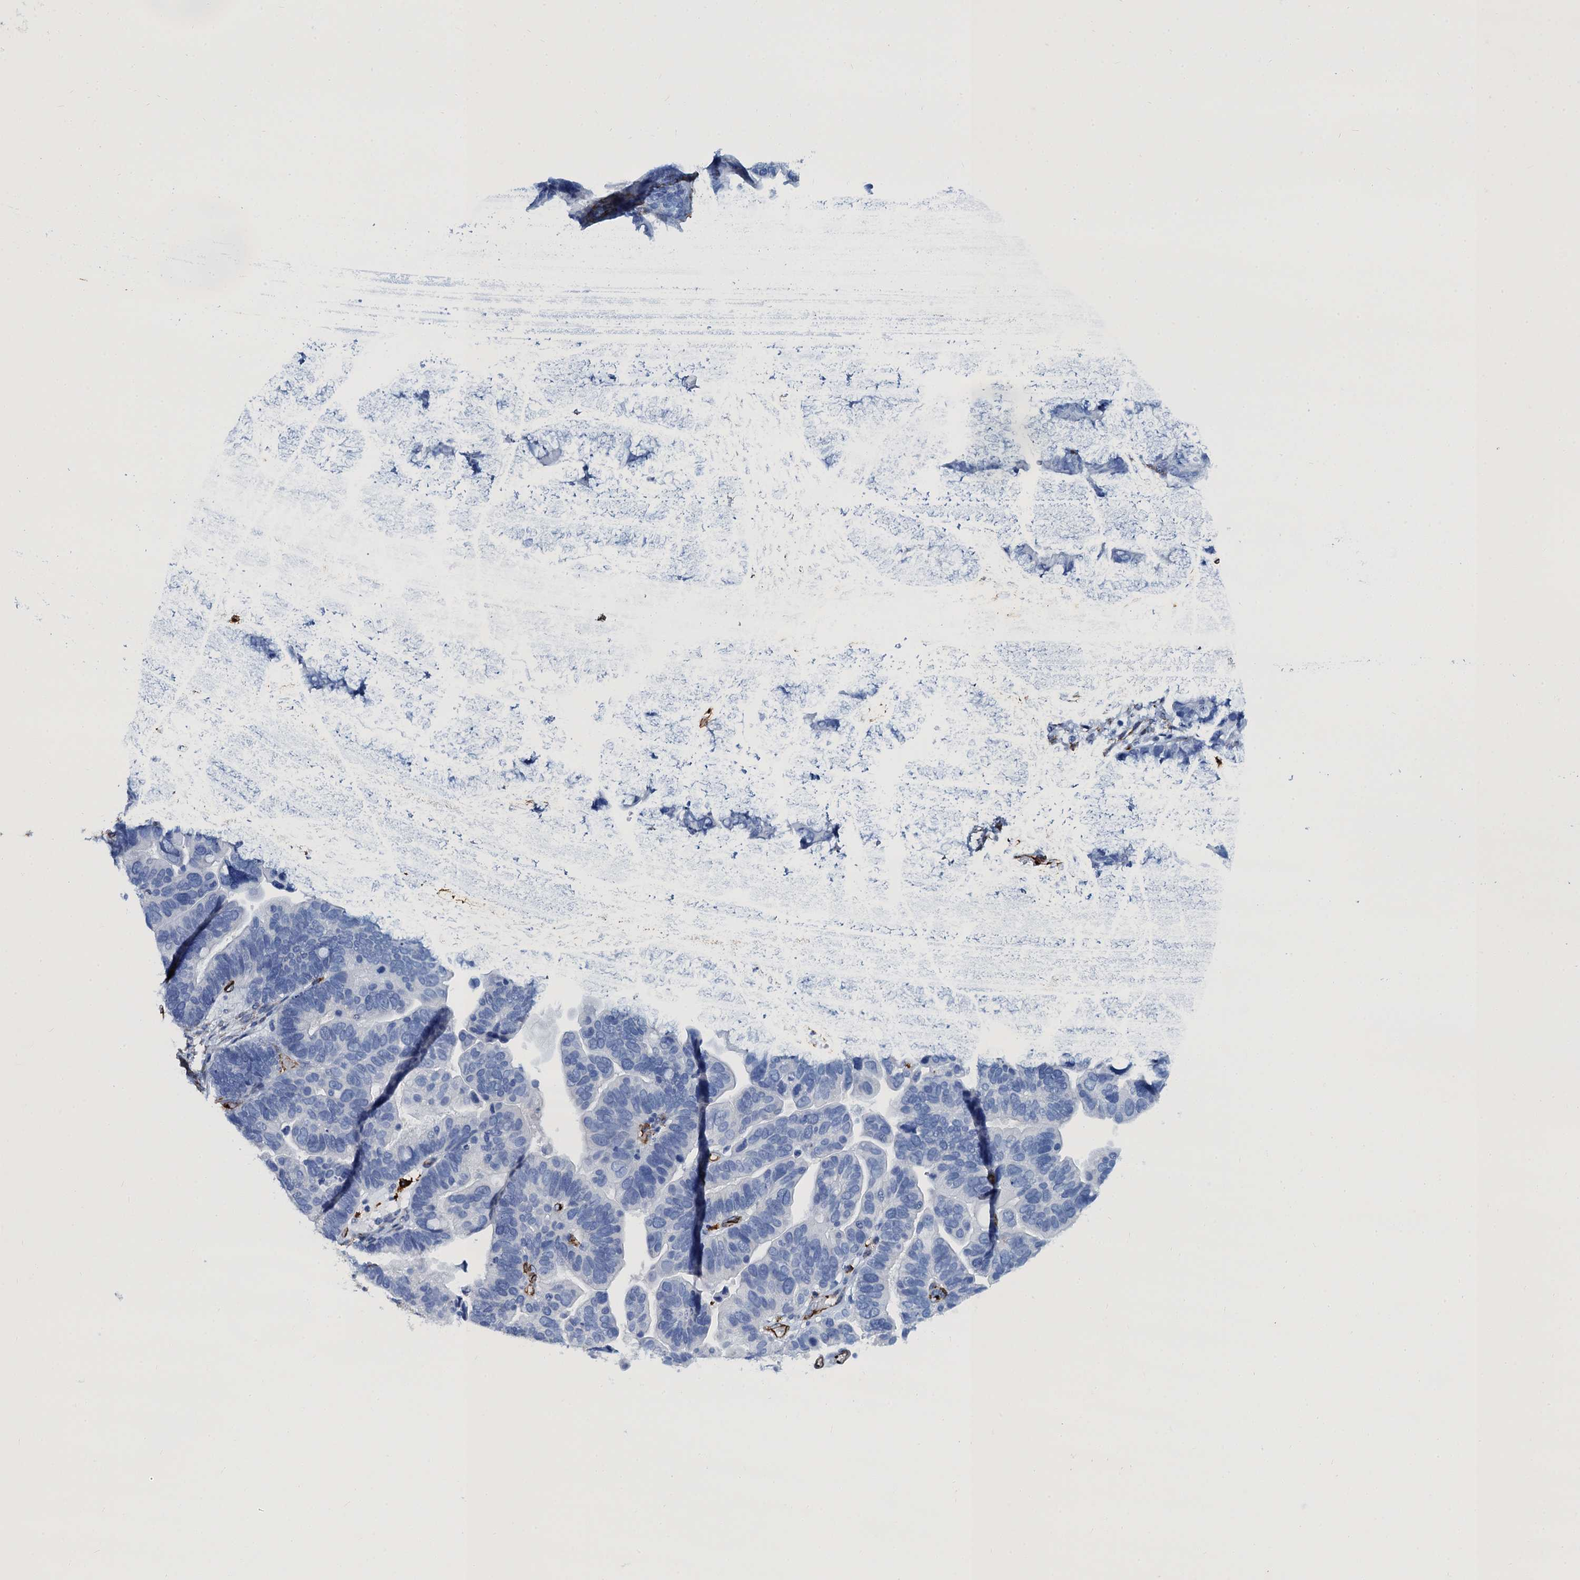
{"staining": {"intensity": "negative", "quantity": "none", "location": "none"}, "tissue": "ovarian cancer", "cell_type": "Tumor cells", "image_type": "cancer", "snomed": [{"axis": "morphology", "description": "Cystadenocarcinoma, serous, NOS"}, {"axis": "topography", "description": "Ovary"}], "caption": "High magnification brightfield microscopy of serous cystadenocarcinoma (ovarian) stained with DAB (brown) and counterstained with hematoxylin (blue): tumor cells show no significant positivity.", "gene": "CAVIN2", "patient": {"sex": "female", "age": 56}}